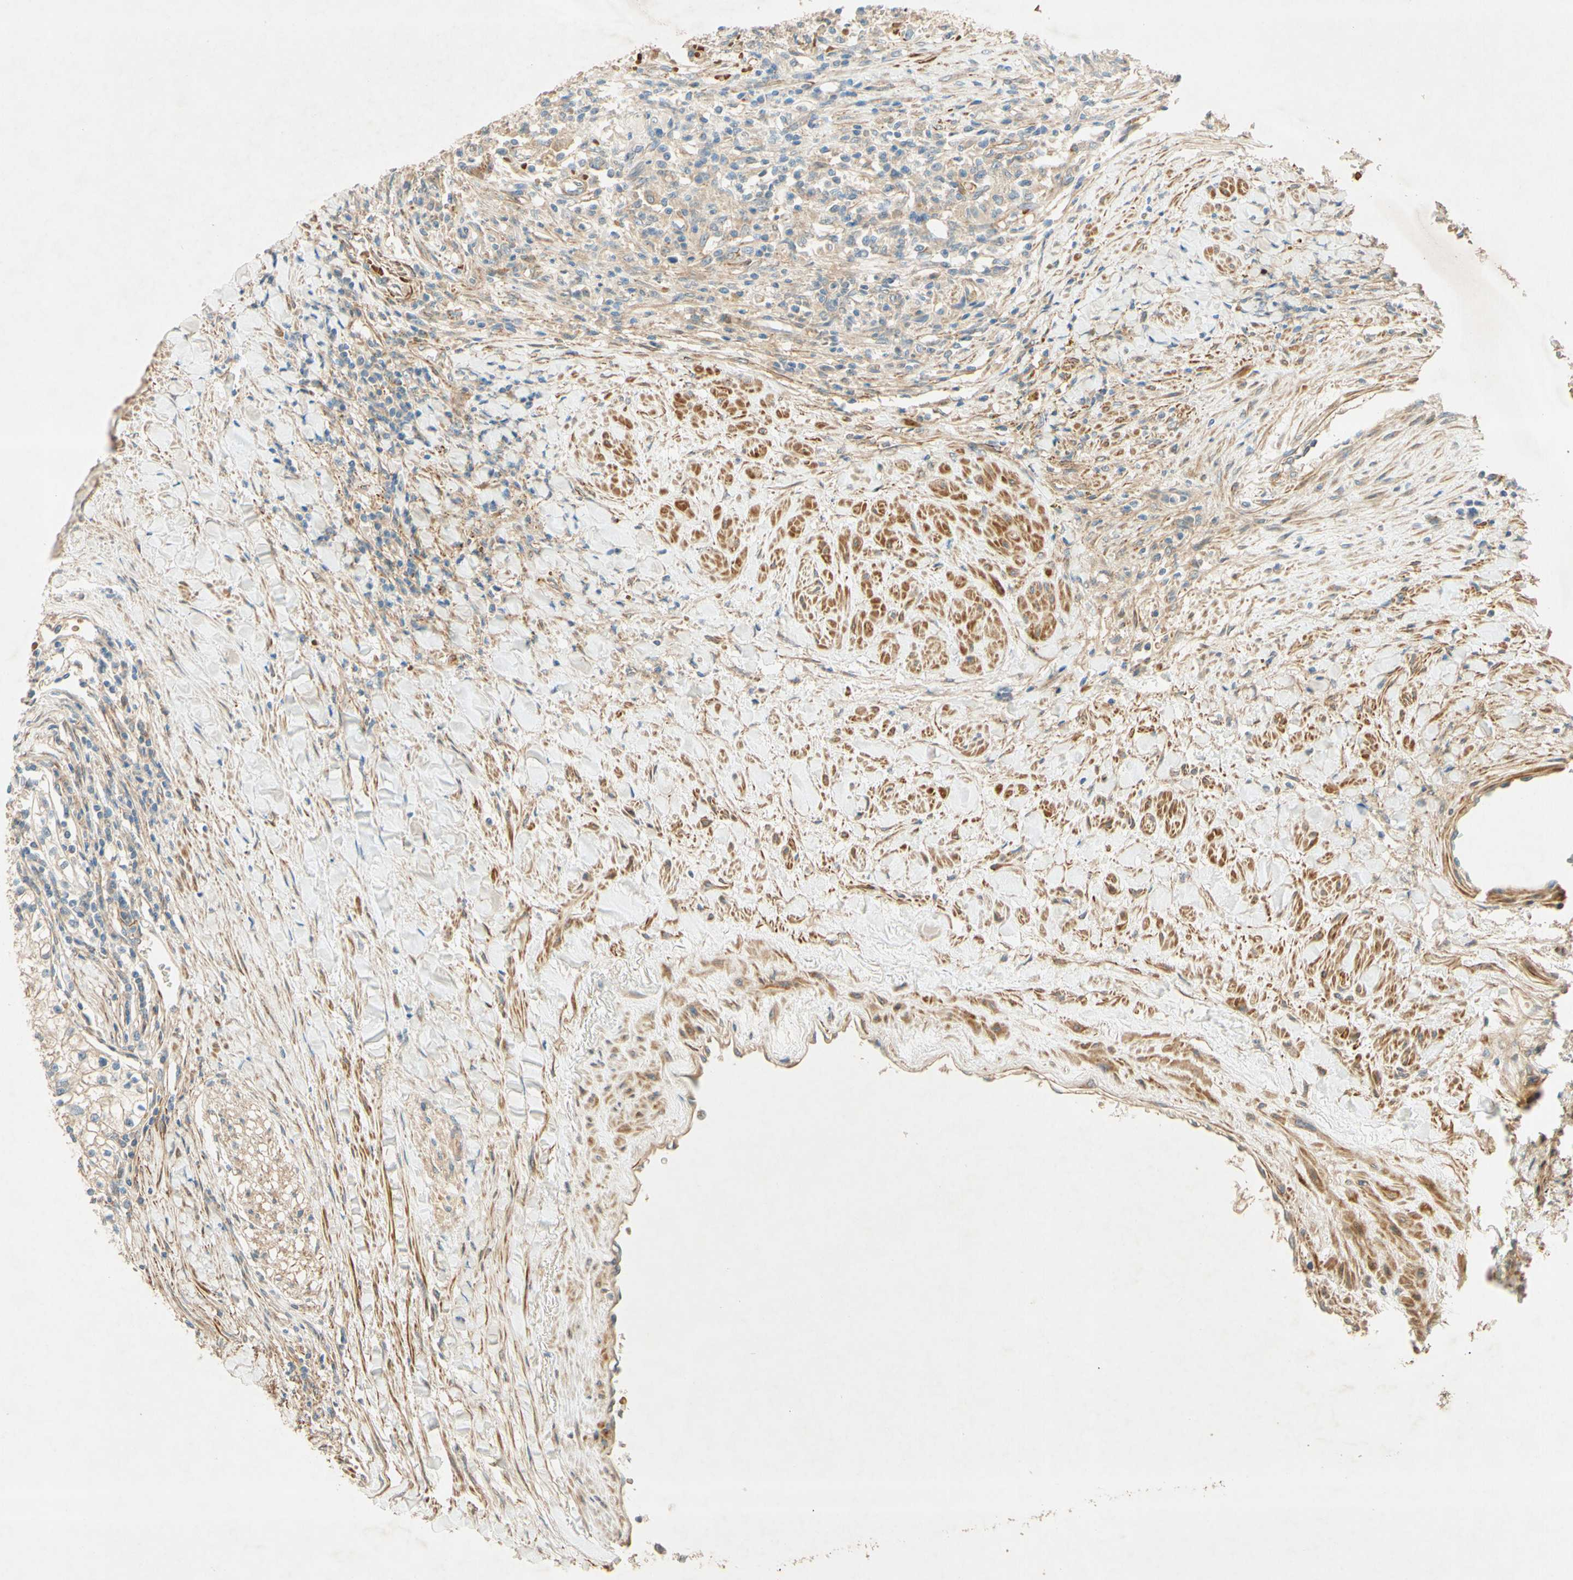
{"staining": {"intensity": "weak", "quantity": ">75%", "location": "cytoplasmic/membranous"}, "tissue": "renal cancer", "cell_type": "Tumor cells", "image_type": "cancer", "snomed": [{"axis": "morphology", "description": "Adenocarcinoma, NOS"}, {"axis": "topography", "description": "Kidney"}], "caption": "Immunohistochemistry (DAB (3,3'-diaminobenzidine)) staining of human renal adenocarcinoma reveals weak cytoplasmic/membranous protein positivity in about >75% of tumor cells.", "gene": "ADAM17", "patient": {"sex": "male", "age": 68}}